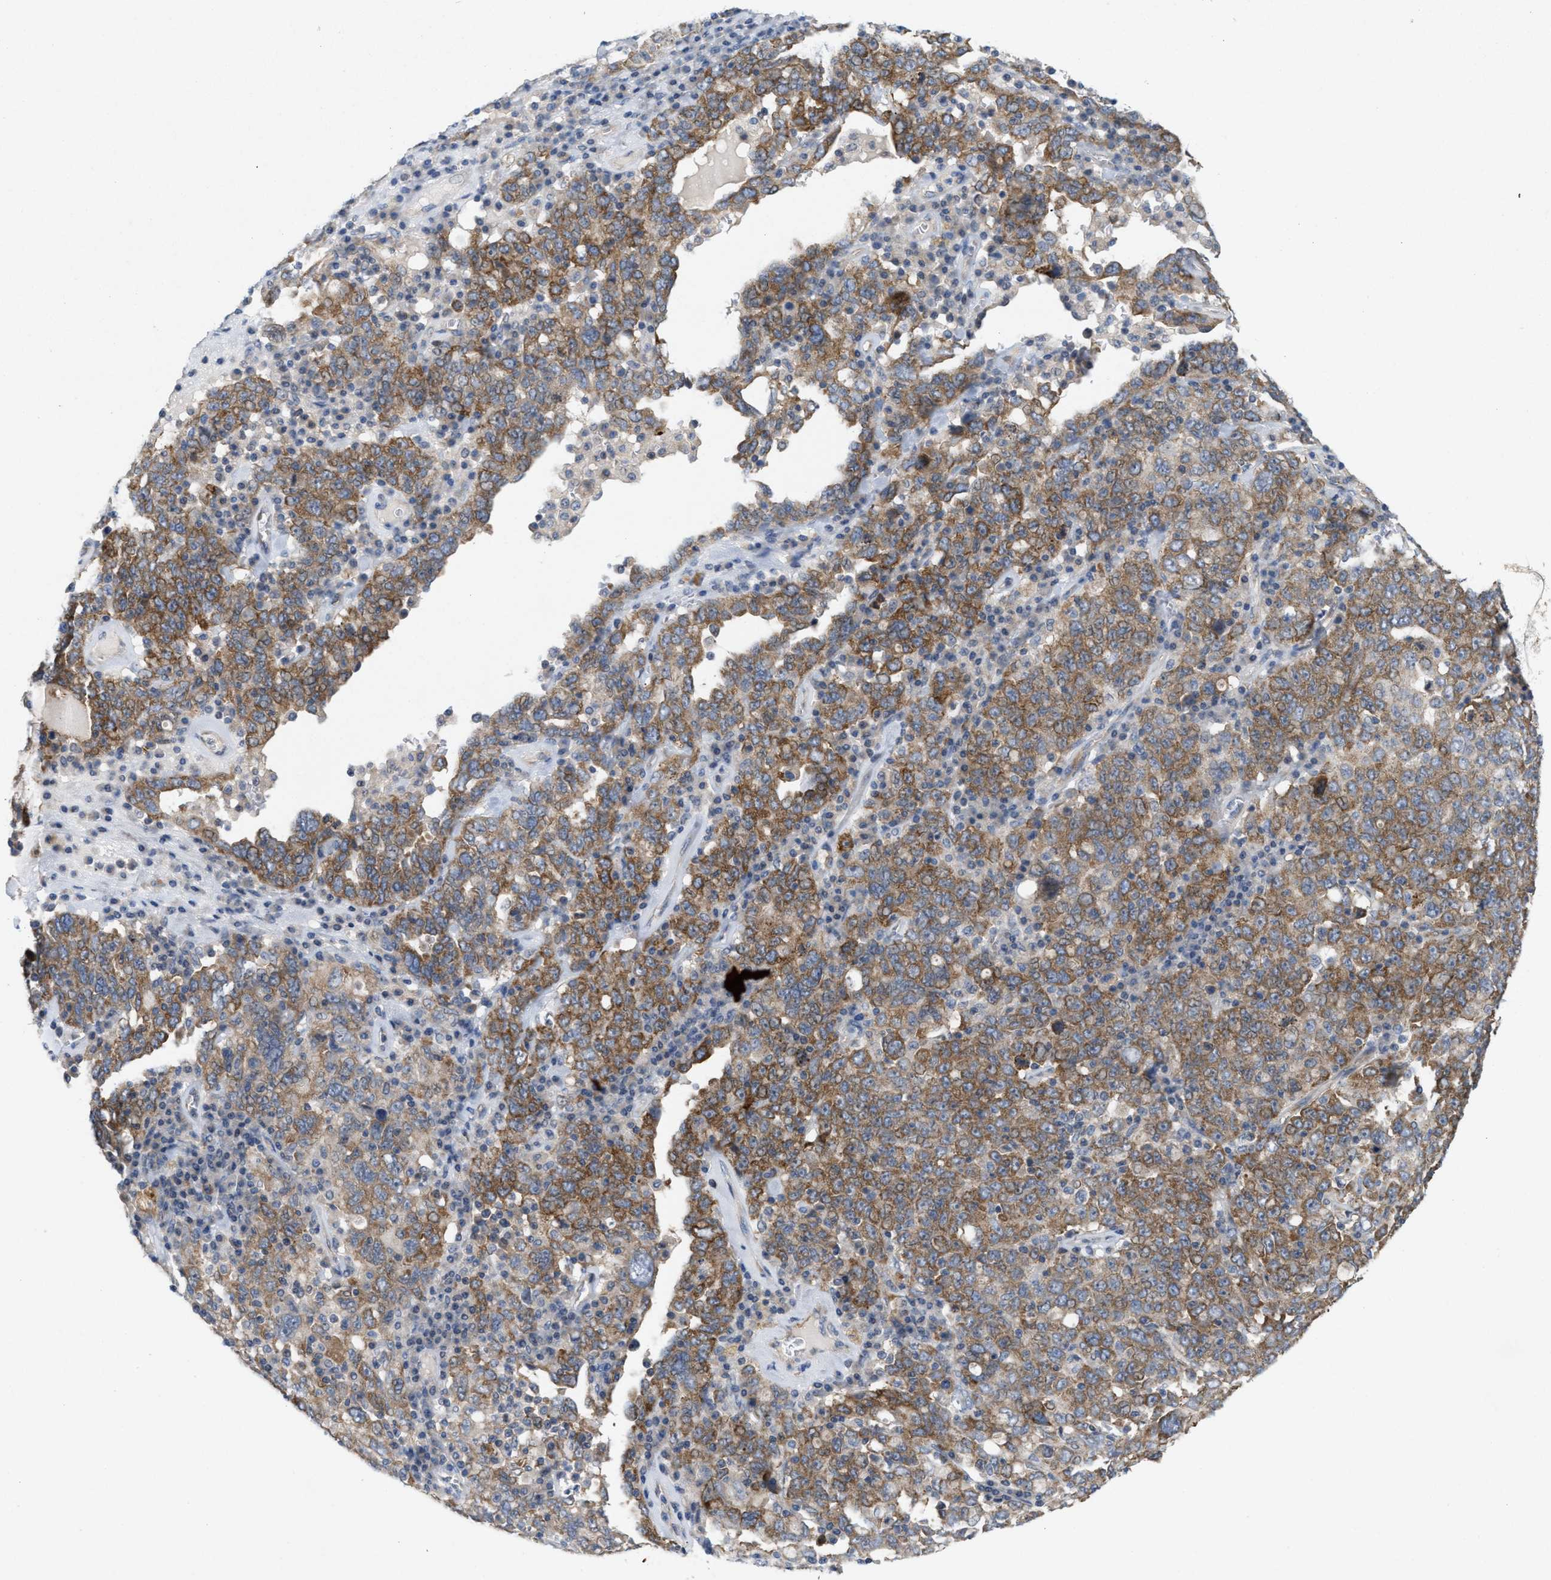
{"staining": {"intensity": "moderate", "quantity": ">75%", "location": "cytoplasmic/membranous"}, "tissue": "ovarian cancer", "cell_type": "Tumor cells", "image_type": "cancer", "snomed": [{"axis": "morphology", "description": "Carcinoma, endometroid"}, {"axis": "topography", "description": "Ovary"}], "caption": "Ovarian cancer stained for a protein (brown) shows moderate cytoplasmic/membranous positive expression in approximately >75% of tumor cells.", "gene": "UBAP2", "patient": {"sex": "female", "age": 62}}